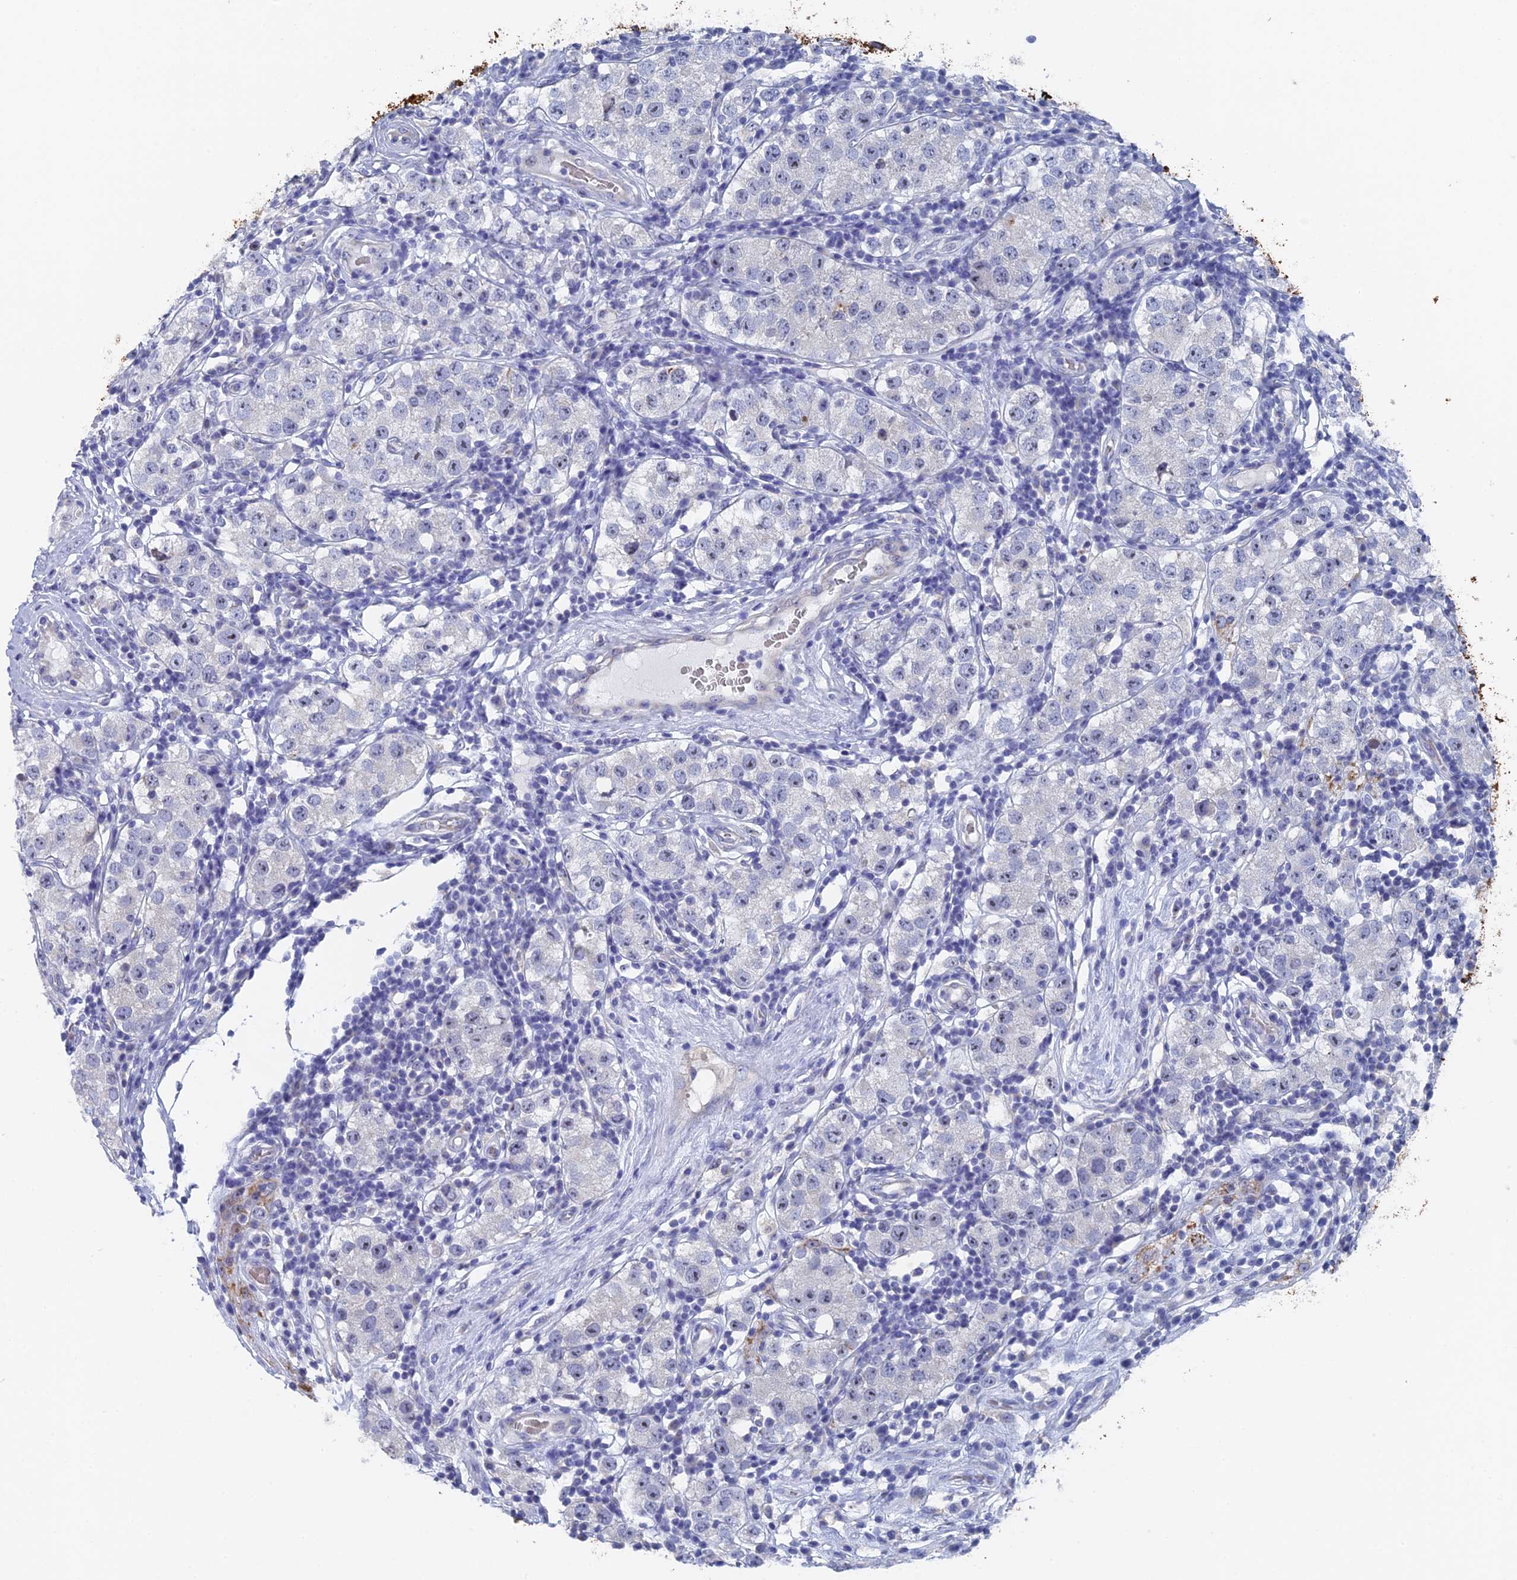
{"staining": {"intensity": "negative", "quantity": "none", "location": "none"}, "tissue": "testis cancer", "cell_type": "Tumor cells", "image_type": "cancer", "snomed": [{"axis": "morphology", "description": "Seminoma, NOS"}, {"axis": "topography", "description": "Testis"}], "caption": "Testis cancer was stained to show a protein in brown. There is no significant positivity in tumor cells.", "gene": "SRFBP1", "patient": {"sex": "male", "age": 34}}